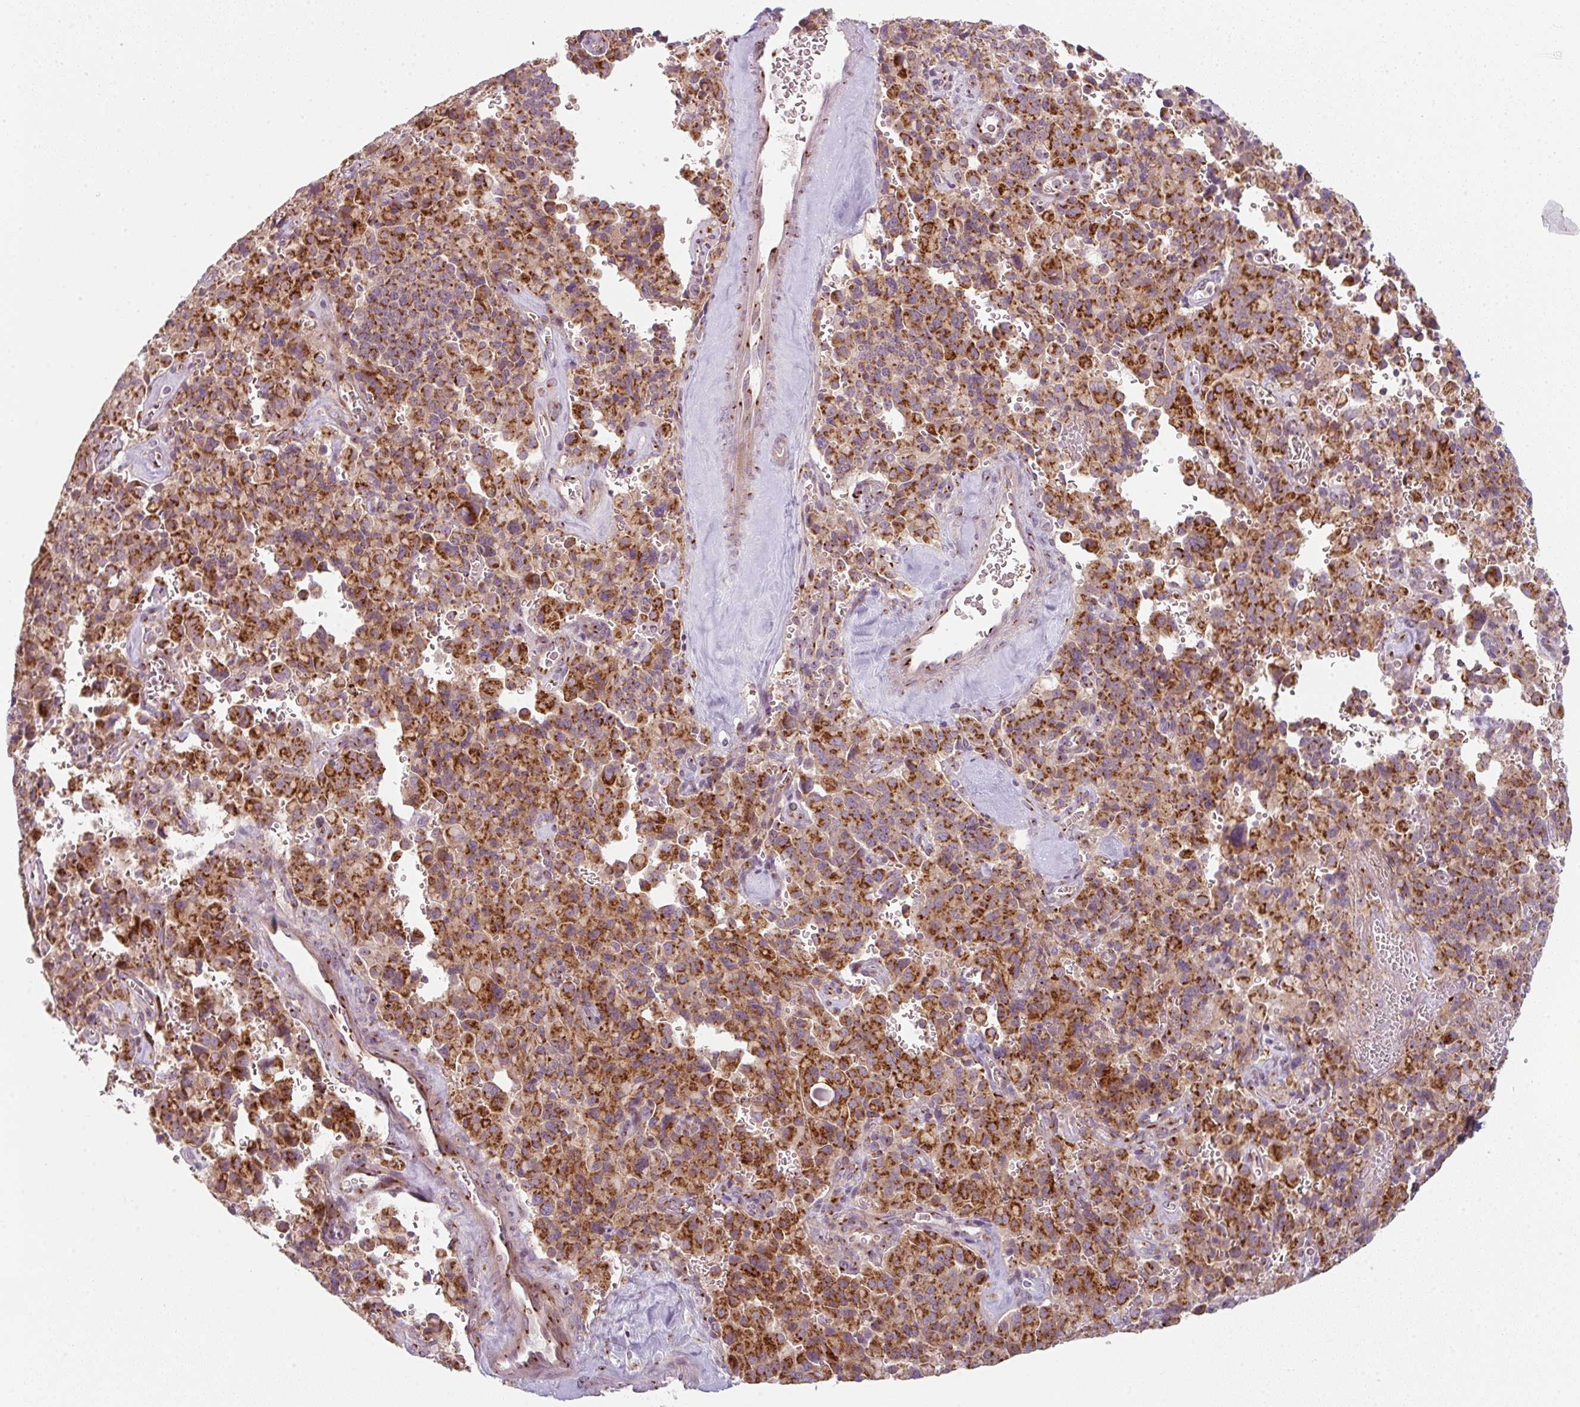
{"staining": {"intensity": "strong", "quantity": ">75%", "location": "cytoplasmic/membranous"}, "tissue": "pancreatic cancer", "cell_type": "Tumor cells", "image_type": "cancer", "snomed": [{"axis": "morphology", "description": "Adenocarcinoma, NOS"}, {"axis": "topography", "description": "Pancreas"}], "caption": "High-magnification brightfield microscopy of adenocarcinoma (pancreatic) stained with DAB (3,3'-diaminobenzidine) (brown) and counterstained with hematoxylin (blue). tumor cells exhibit strong cytoplasmic/membranous staining is appreciated in approximately>75% of cells.", "gene": "GVQW3", "patient": {"sex": "male", "age": 65}}